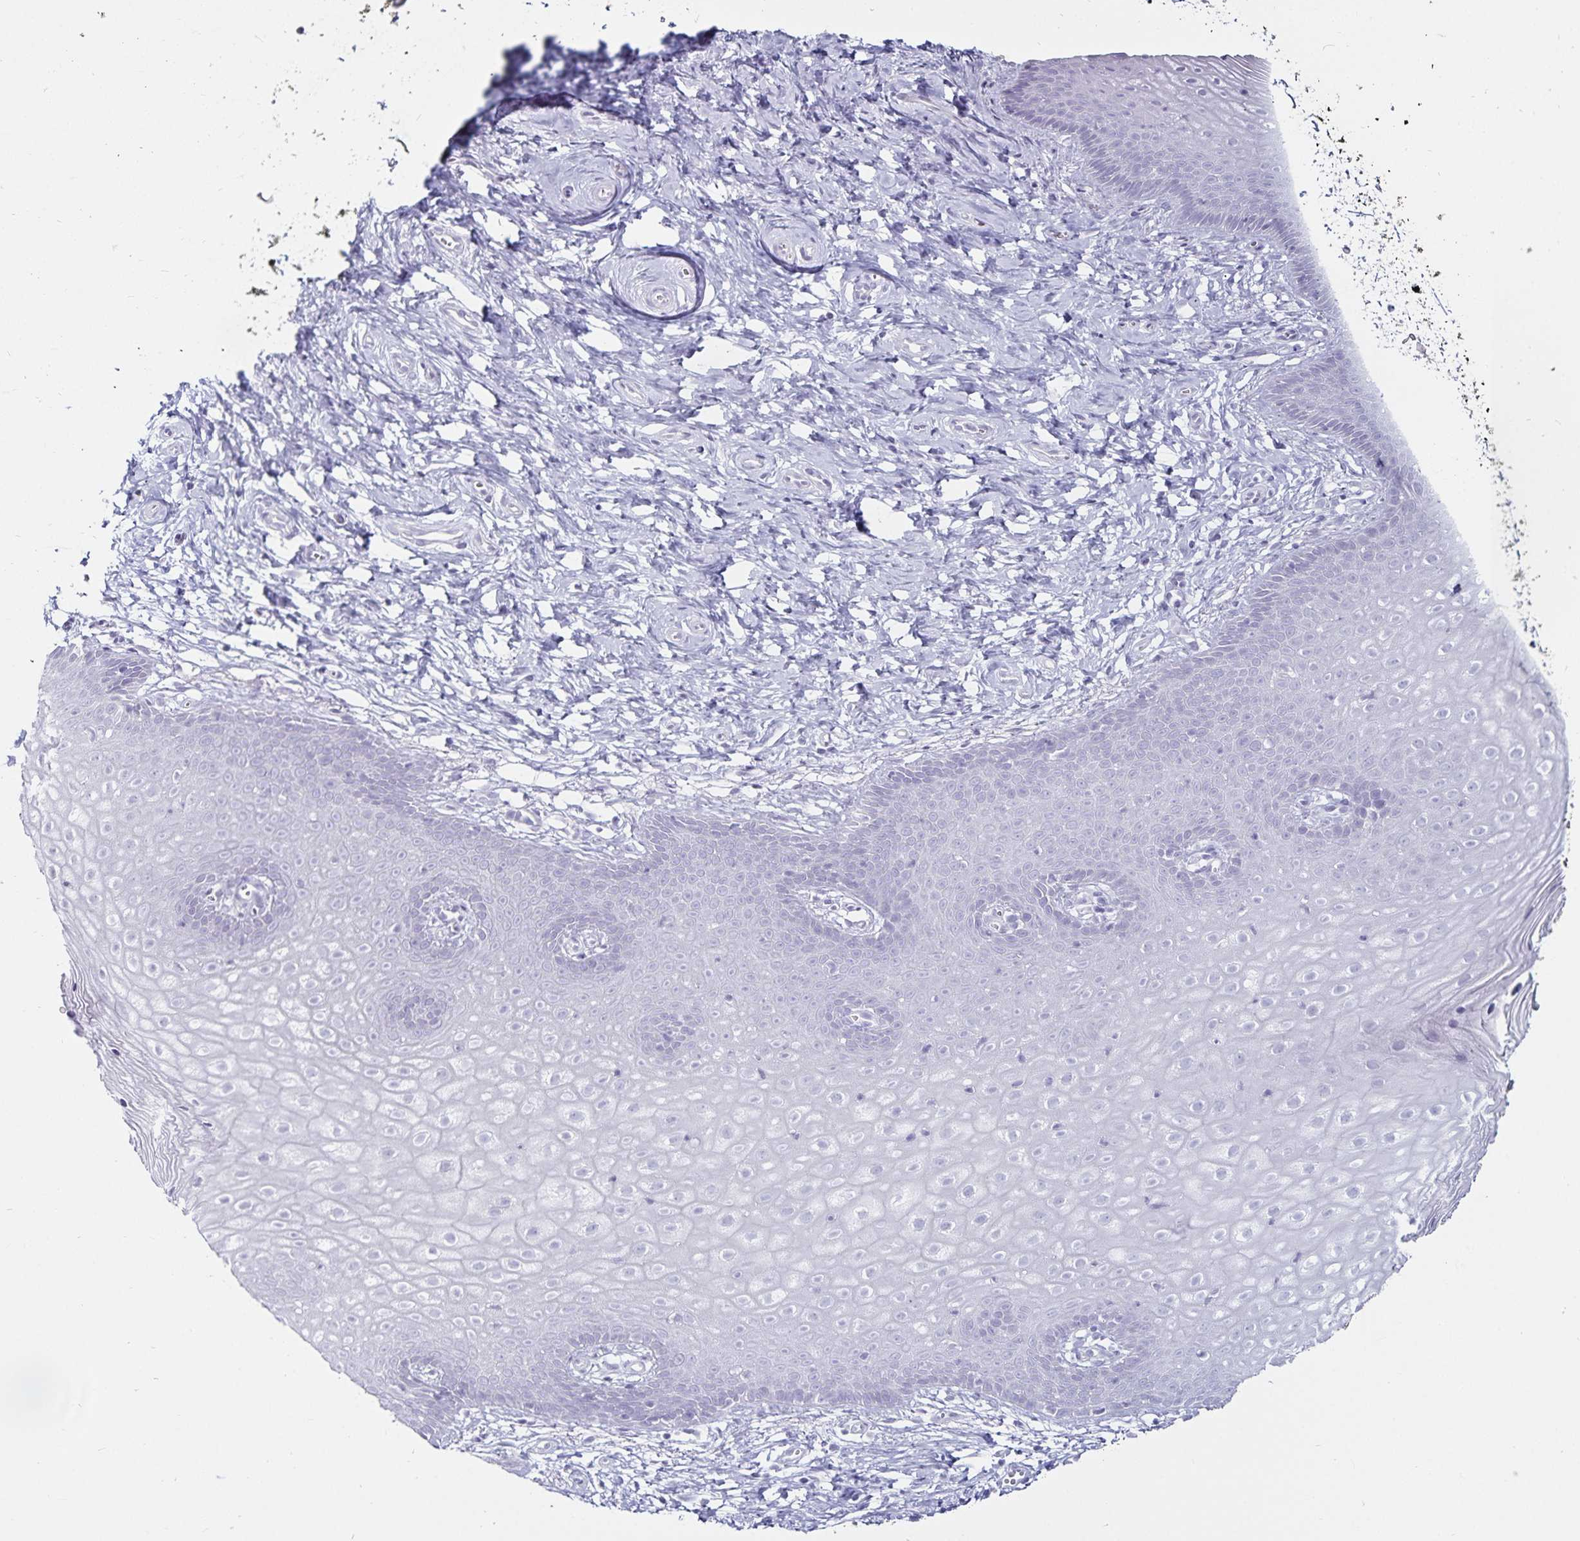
{"staining": {"intensity": "negative", "quantity": "none", "location": "none"}, "tissue": "vagina", "cell_type": "Squamous epithelial cells", "image_type": "normal", "snomed": [{"axis": "morphology", "description": "Normal tissue, NOS"}, {"axis": "topography", "description": "Vagina"}], "caption": "DAB immunohistochemical staining of benign vagina demonstrates no significant positivity in squamous epithelial cells.", "gene": "DEFA6", "patient": {"sex": "female", "age": 38}}